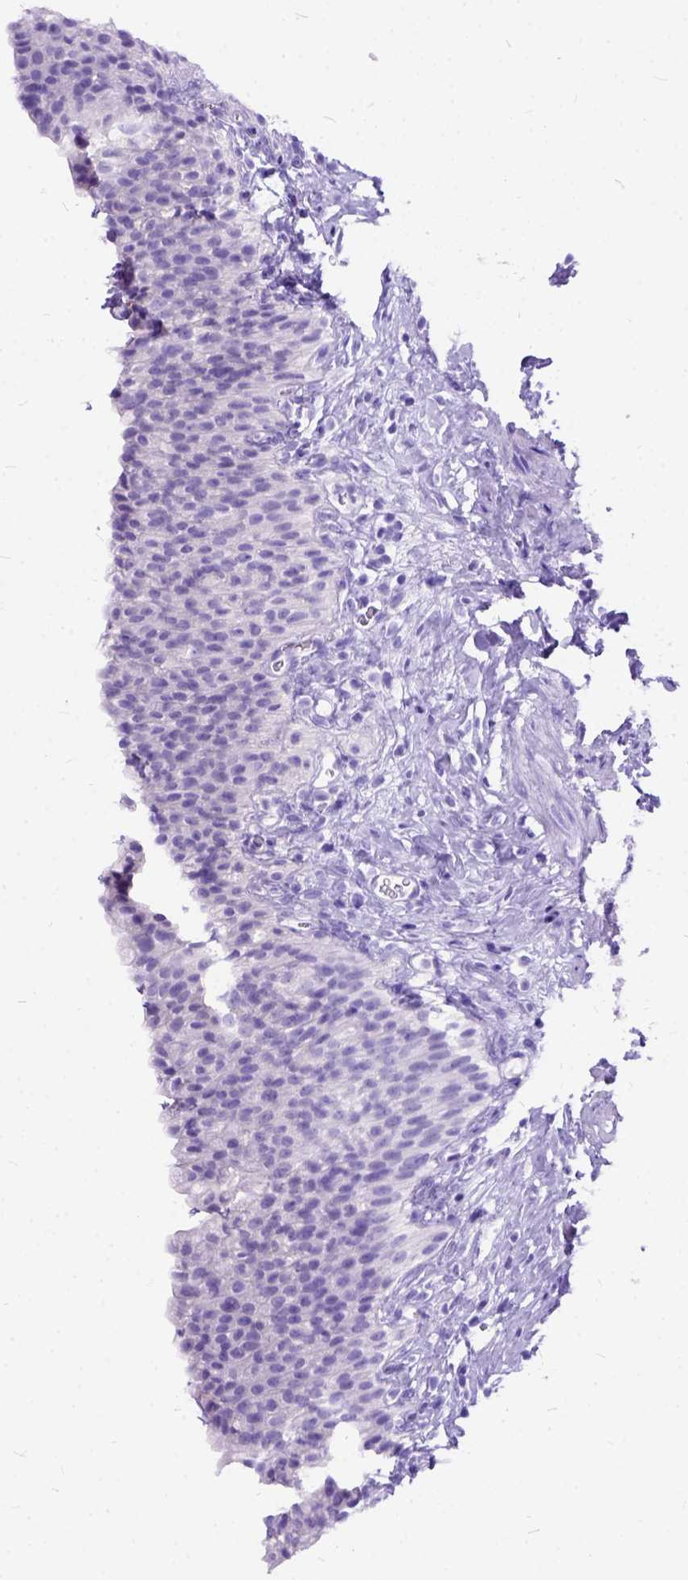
{"staining": {"intensity": "negative", "quantity": "none", "location": "none"}, "tissue": "urinary bladder", "cell_type": "Urothelial cells", "image_type": "normal", "snomed": [{"axis": "morphology", "description": "Normal tissue, NOS"}, {"axis": "topography", "description": "Urinary bladder"}, {"axis": "topography", "description": "Prostate"}], "caption": "Human urinary bladder stained for a protein using immunohistochemistry shows no expression in urothelial cells.", "gene": "C1QTNF3", "patient": {"sex": "male", "age": 76}}